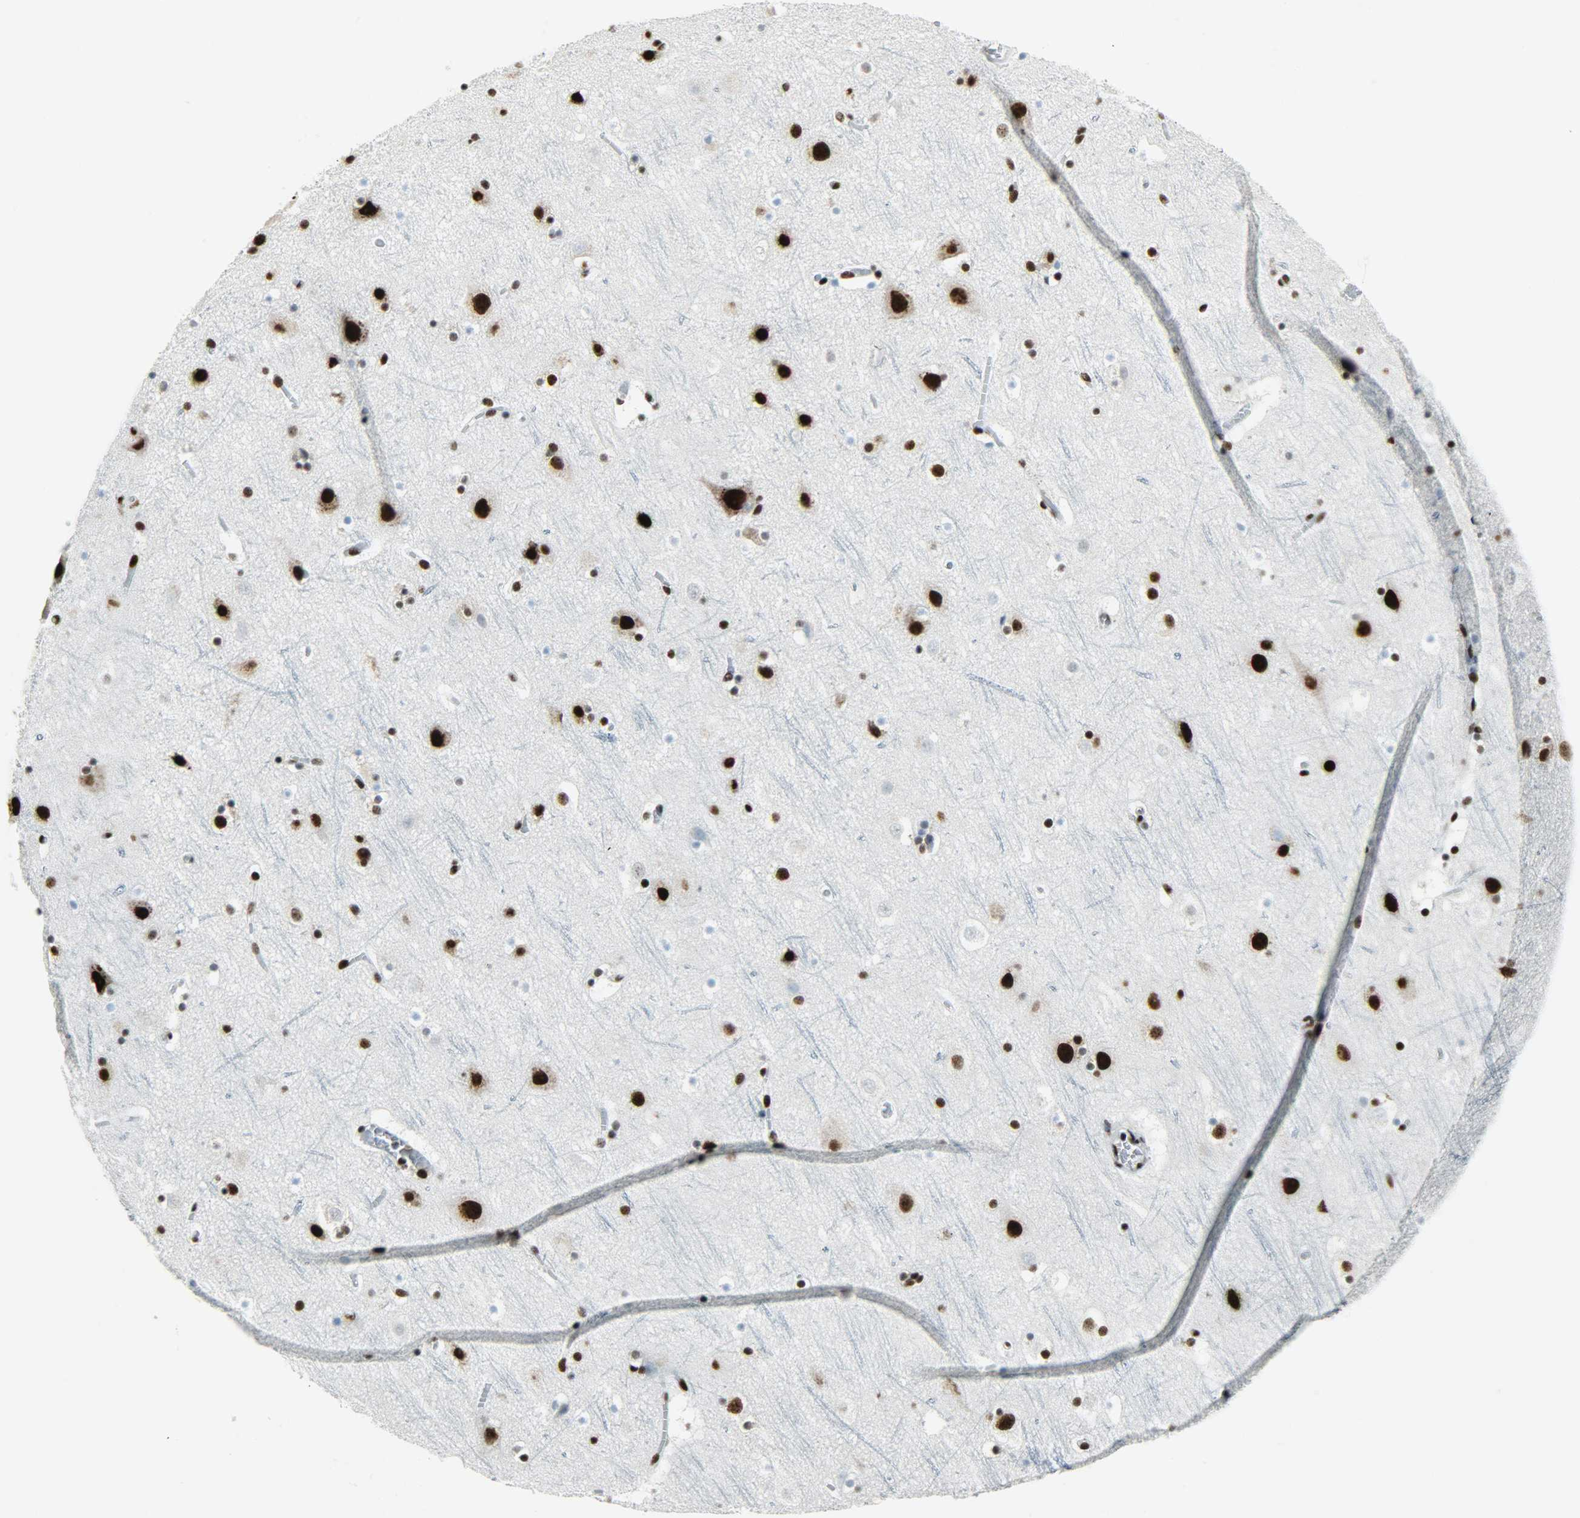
{"staining": {"intensity": "negative", "quantity": "none", "location": "none"}, "tissue": "cerebral cortex", "cell_type": "Endothelial cells", "image_type": "normal", "snomed": [{"axis": "morphology", "description": "Normal tissue, NOS"}, {"axis": "topography", "description": "Cerebral cortex"}], "caption": "Micrograph shows no protein staining in endothelial cells of normal cerebral cortex.", "gene": "SNRPA", "patient": {"sex": "male", "age": 45}}